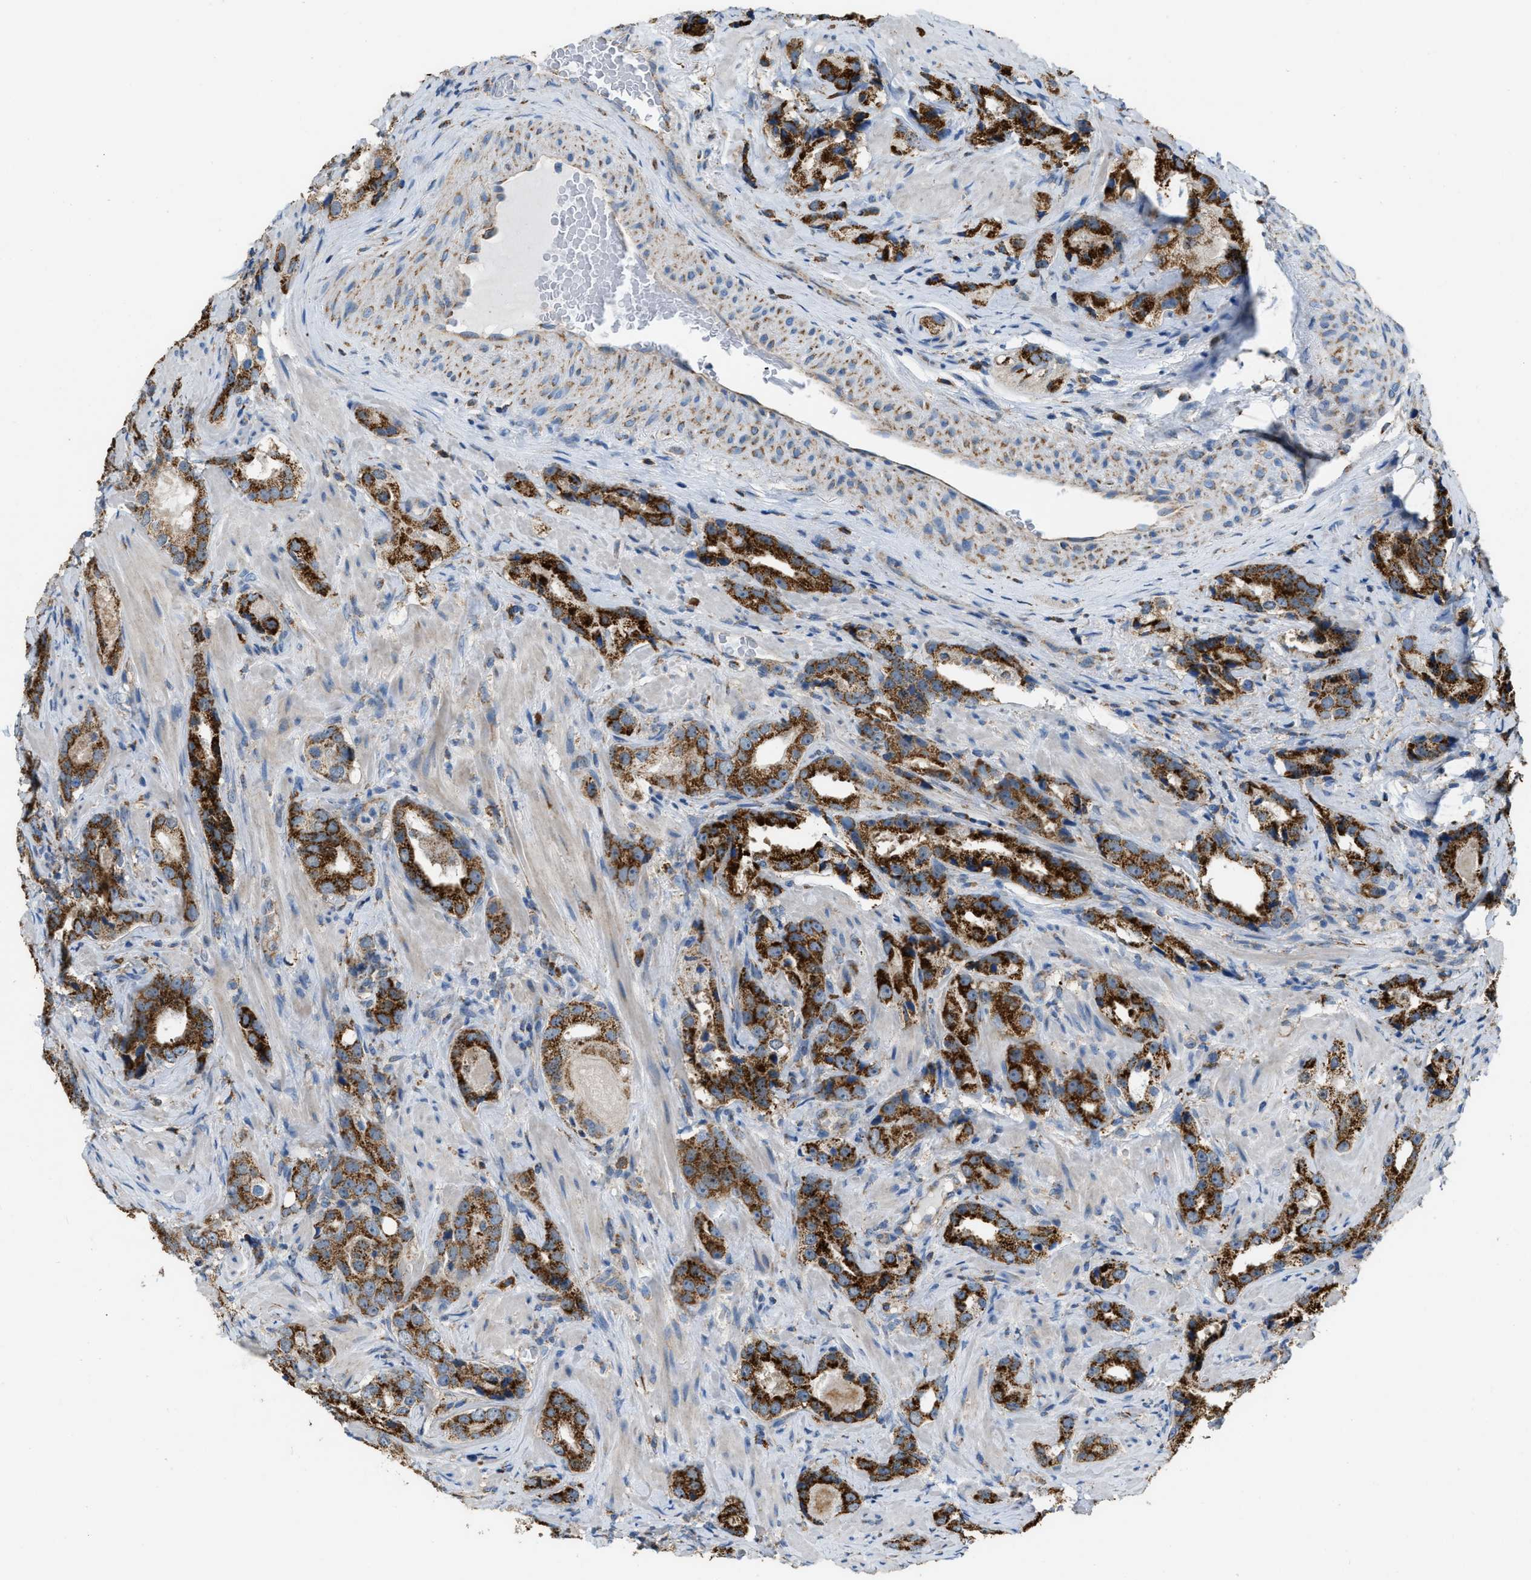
{"staining": {"intensity": "strong", "quantity": ">75%", "location": "cytoplasmic/membranous"}, "tissue": "prostate cancer", "cell_type": "Tumor cells", "image_type": "cancer", "snomed": [{"axis": "morphology", "description": "Adenocarcinoma, High grade"}, {"axis": "topography", "description": "Prostate"}], "caption": "The immunohistochemical stain shows strong cytoplasmic/membranous staining in tumor cells of prostate cancer tissue. The protein is shown in brown color, while the nuclei are stained blue.", "gene": "ETFB", "patient": {"sex": "male", "age": 63}}